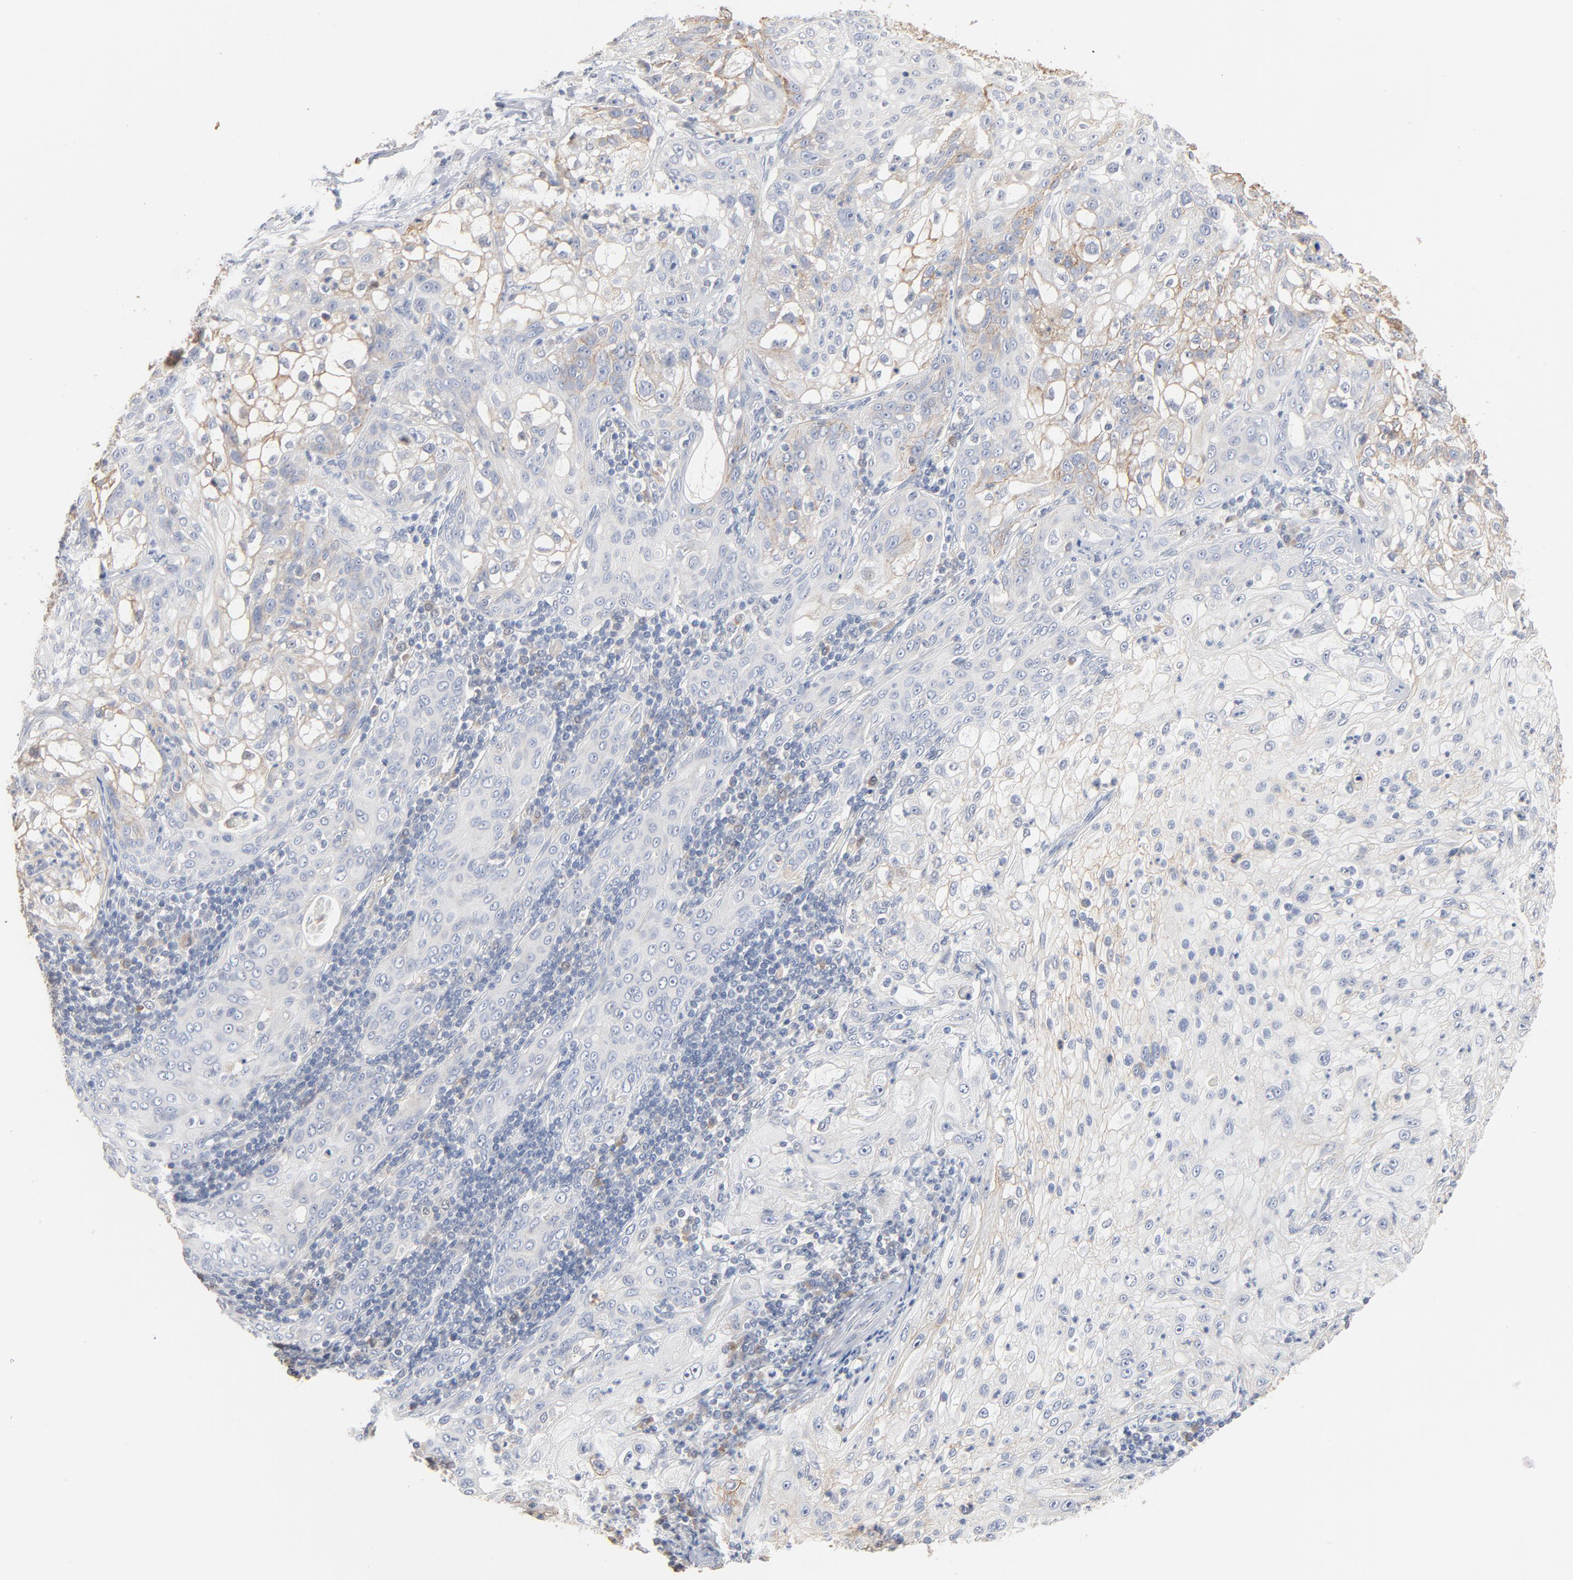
{"staining": {"intensity": "moderate", "quantity": "25%-75%", "location": "cytoplasmic/membranous"}, "tissue": "lung cancer", "cell_type": "Tumor cells", "image_type": "cancer", "snomed": [{"axis": "morphology", "description": "Inflammation, NOS"}, {"axis": "morphology", "description": "Squamous cell carcinoma, NOS"}, {"axis": "topography", "description": "Lymph node"}, {"axis": "topography", "description": "Soft tissue"}, {"axis": "topography", "description": "Lung"}], "caption": "A brown stain shows moderate cytoplasmic/membranous positivity of a protein in human lung cancer tumor cells. Using DAB (brown) and hematoxylin (blue) stains, captured at high magnification using brightfield microscopy.", "gene": "EPCAM", "patient": {"sex": "male", "age": 66}}